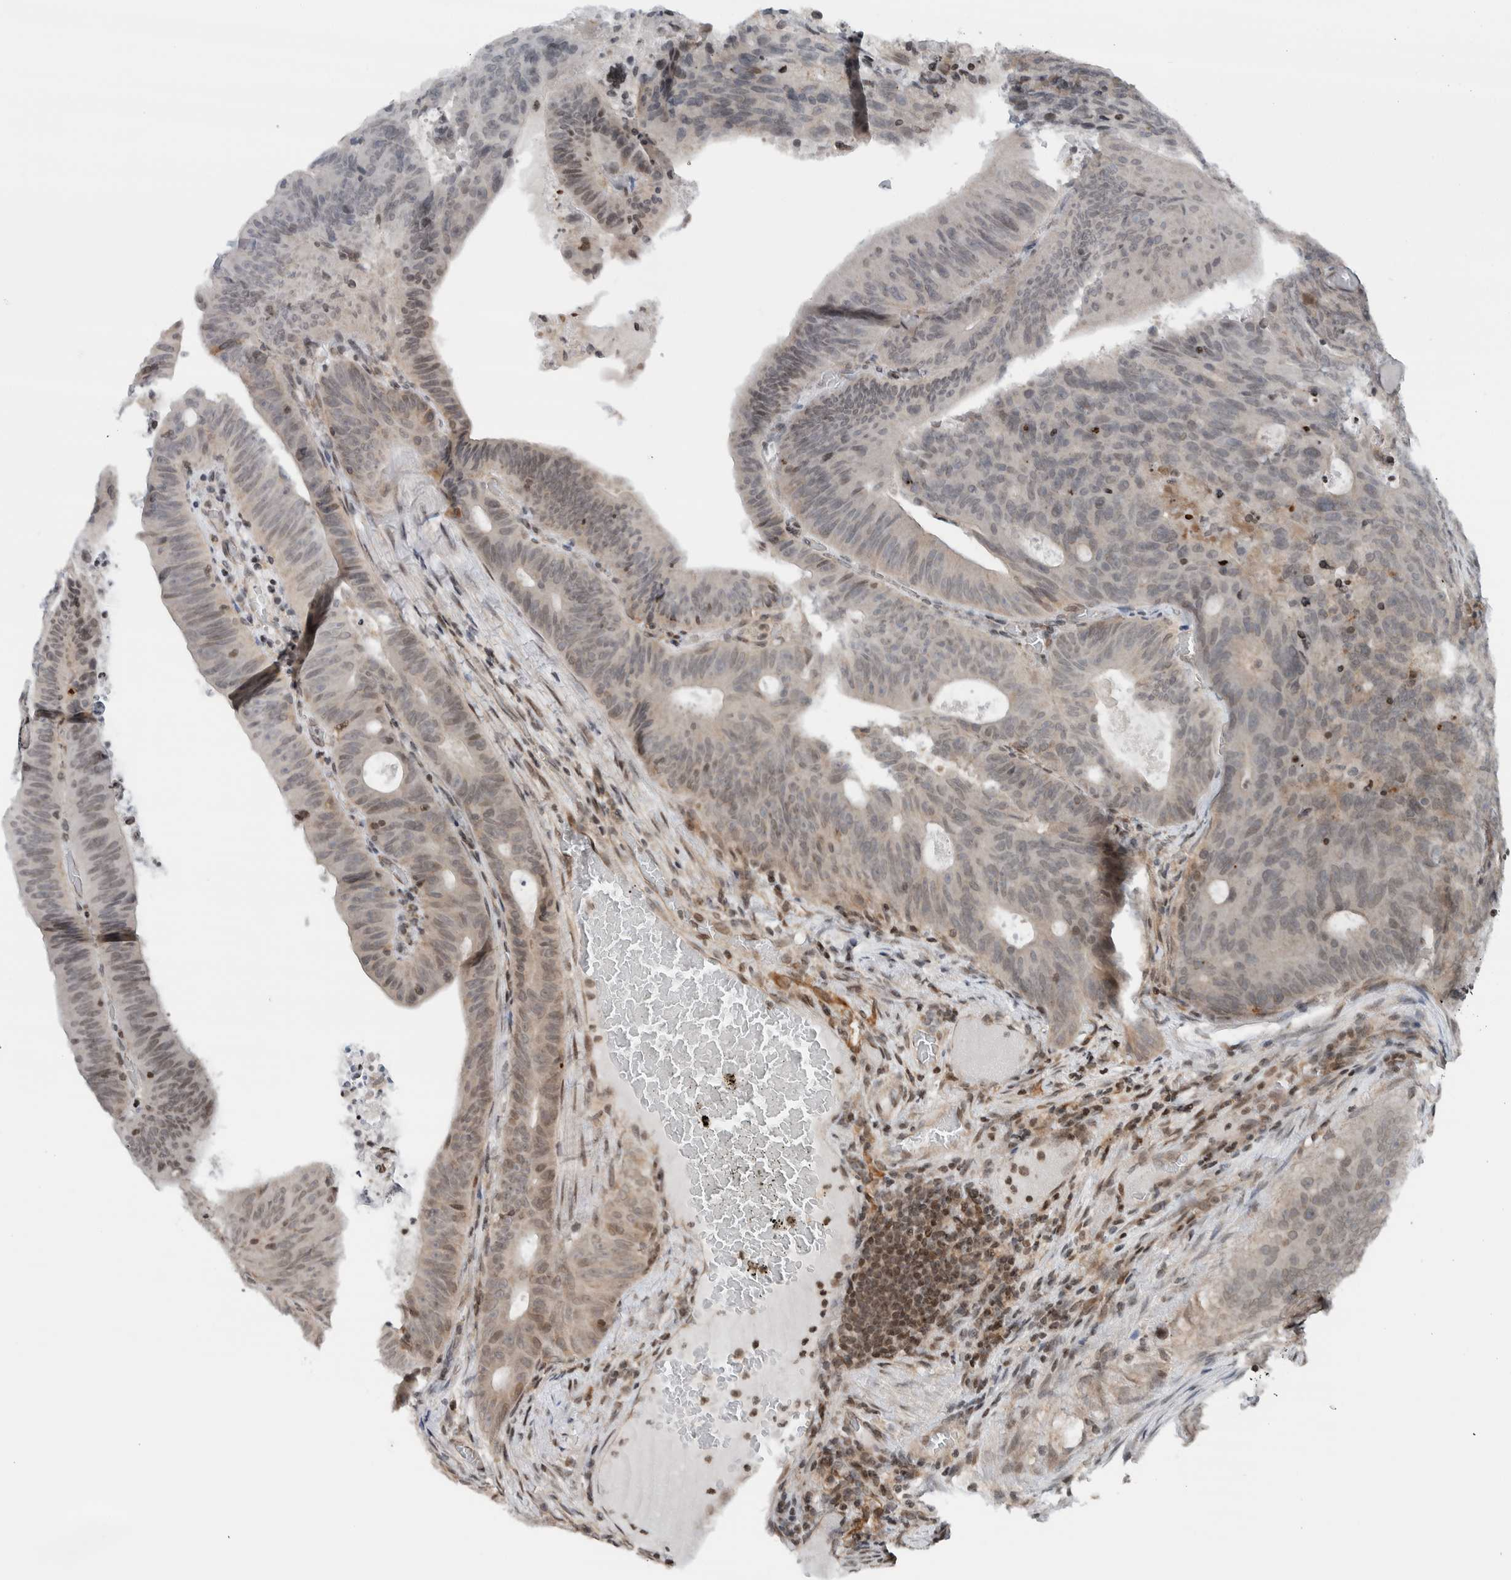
{"staining": {"intensity": "weak", "quantity": "25%-75%", "location": "nuclear"}, "tissue": "colorectal cancer", "cell_type": "Tumor cells", "image_type": "cancer", "snomed": [{"axis": "morphology", "description": "Adenocarcinoma, NOS"}, {"axis": "topography", "description": "Colon"}], "caption": "Colorectal cancer (adenocarcinoma) stained for a protein (brown) reveals weak nuclear positive staining in about 25%-75% of tumor cells.", "gene": "NPLOC4", "patient": {"sex": "male", "age": 87}}